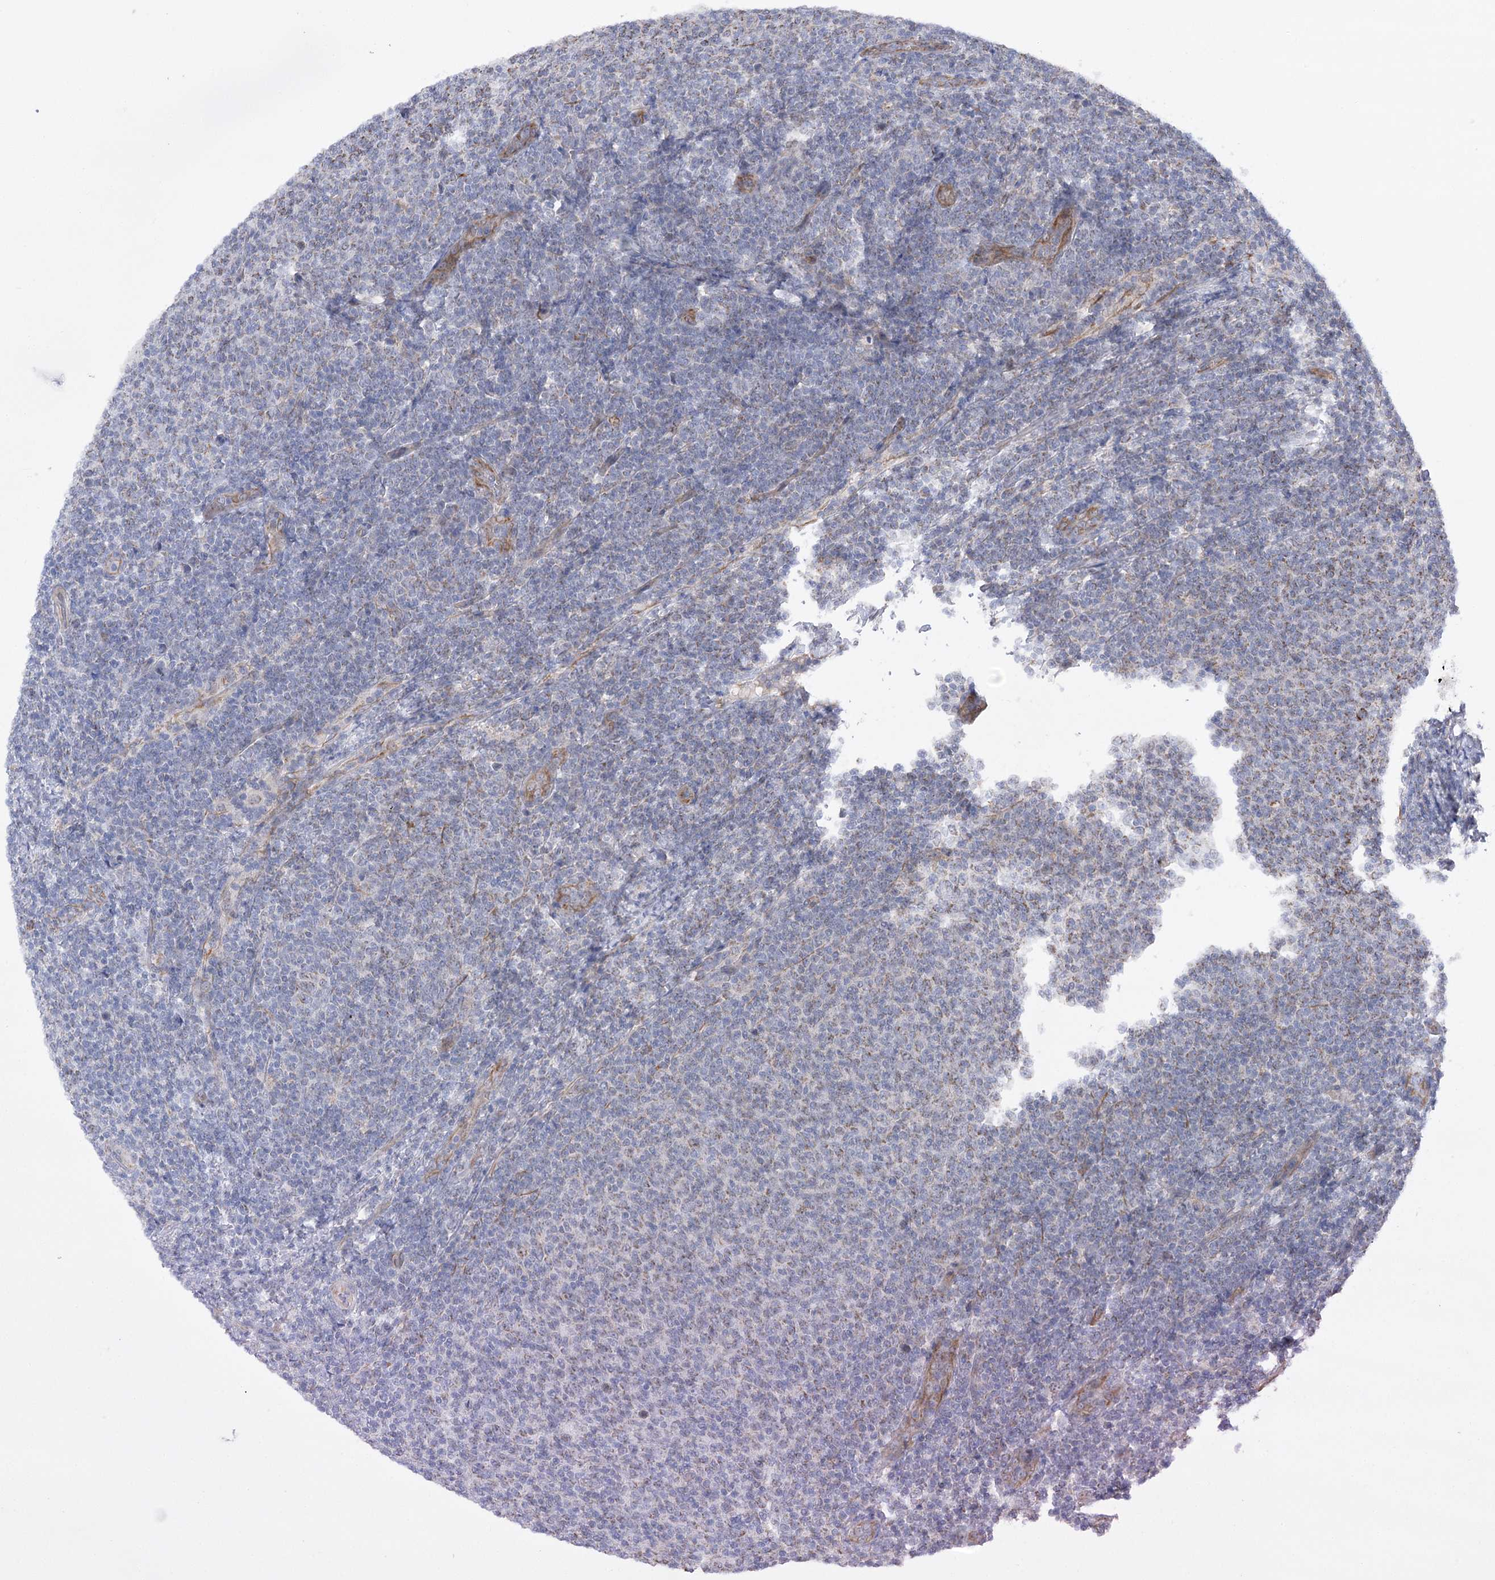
{"staining": {"intensity": "weak", "quantity": "<25%", "location": "cytoplasmic/membranous"}, "tissue": "lymphoma", "cell_type": "Tumor cells", "image_type": "cancer", "snomed": [{"axis": "morphology", "description": "Malignant lymphoma, non-Hodgkin's type, Low grade"}, {"axis": "topography", "description": "Lymph node"}], "caption": "Tumor cells show no significant positivity in low-grade malignant lymphoma, non-Hodgkin's type.", "gene": "ECHDC3", "patient": {"sex": "male", "age": 66}}